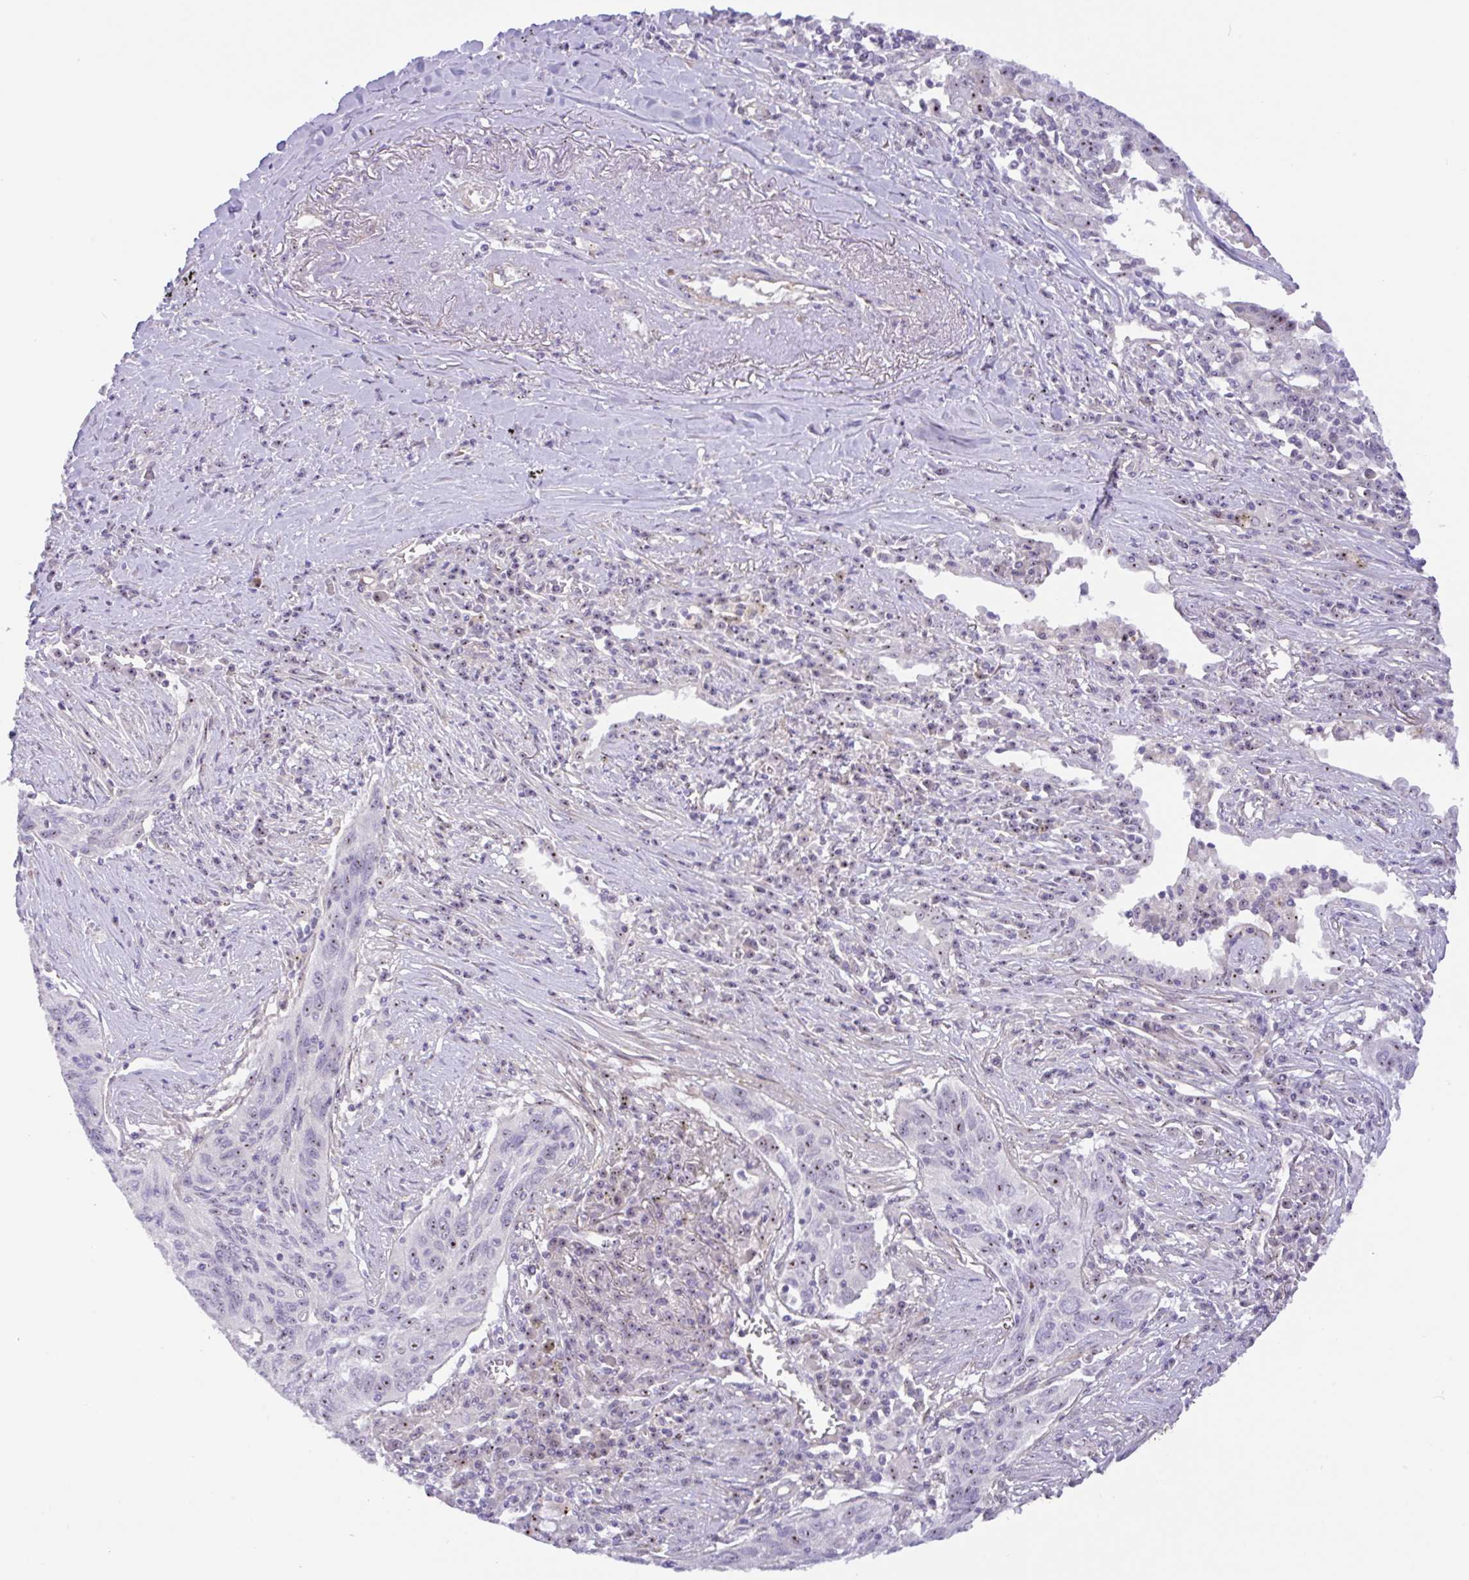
{"staining": {"intensity": "moderate", "quantity": "<25%", "location": "nuclear"}, "tissue": "lung cancer", "cell_type": "Tumor cells", "image_type": "cancer", "snomed": [{"axis": "morphology", "description": "Squamous cell carcinoma, NOS"}, {"axis": "topography", "description": "Lung"}], "caption": "This image demonstrates lung cancer (squamous cell carcinoma) stained with immunohistochemistry to label a protein in brown. The nuclear of tumor cells show moderate positivity for the protein. Nuclei are counter-stained blue.", "gene": "MXRA8", "patient": {"sex": "female", "age": 66}}